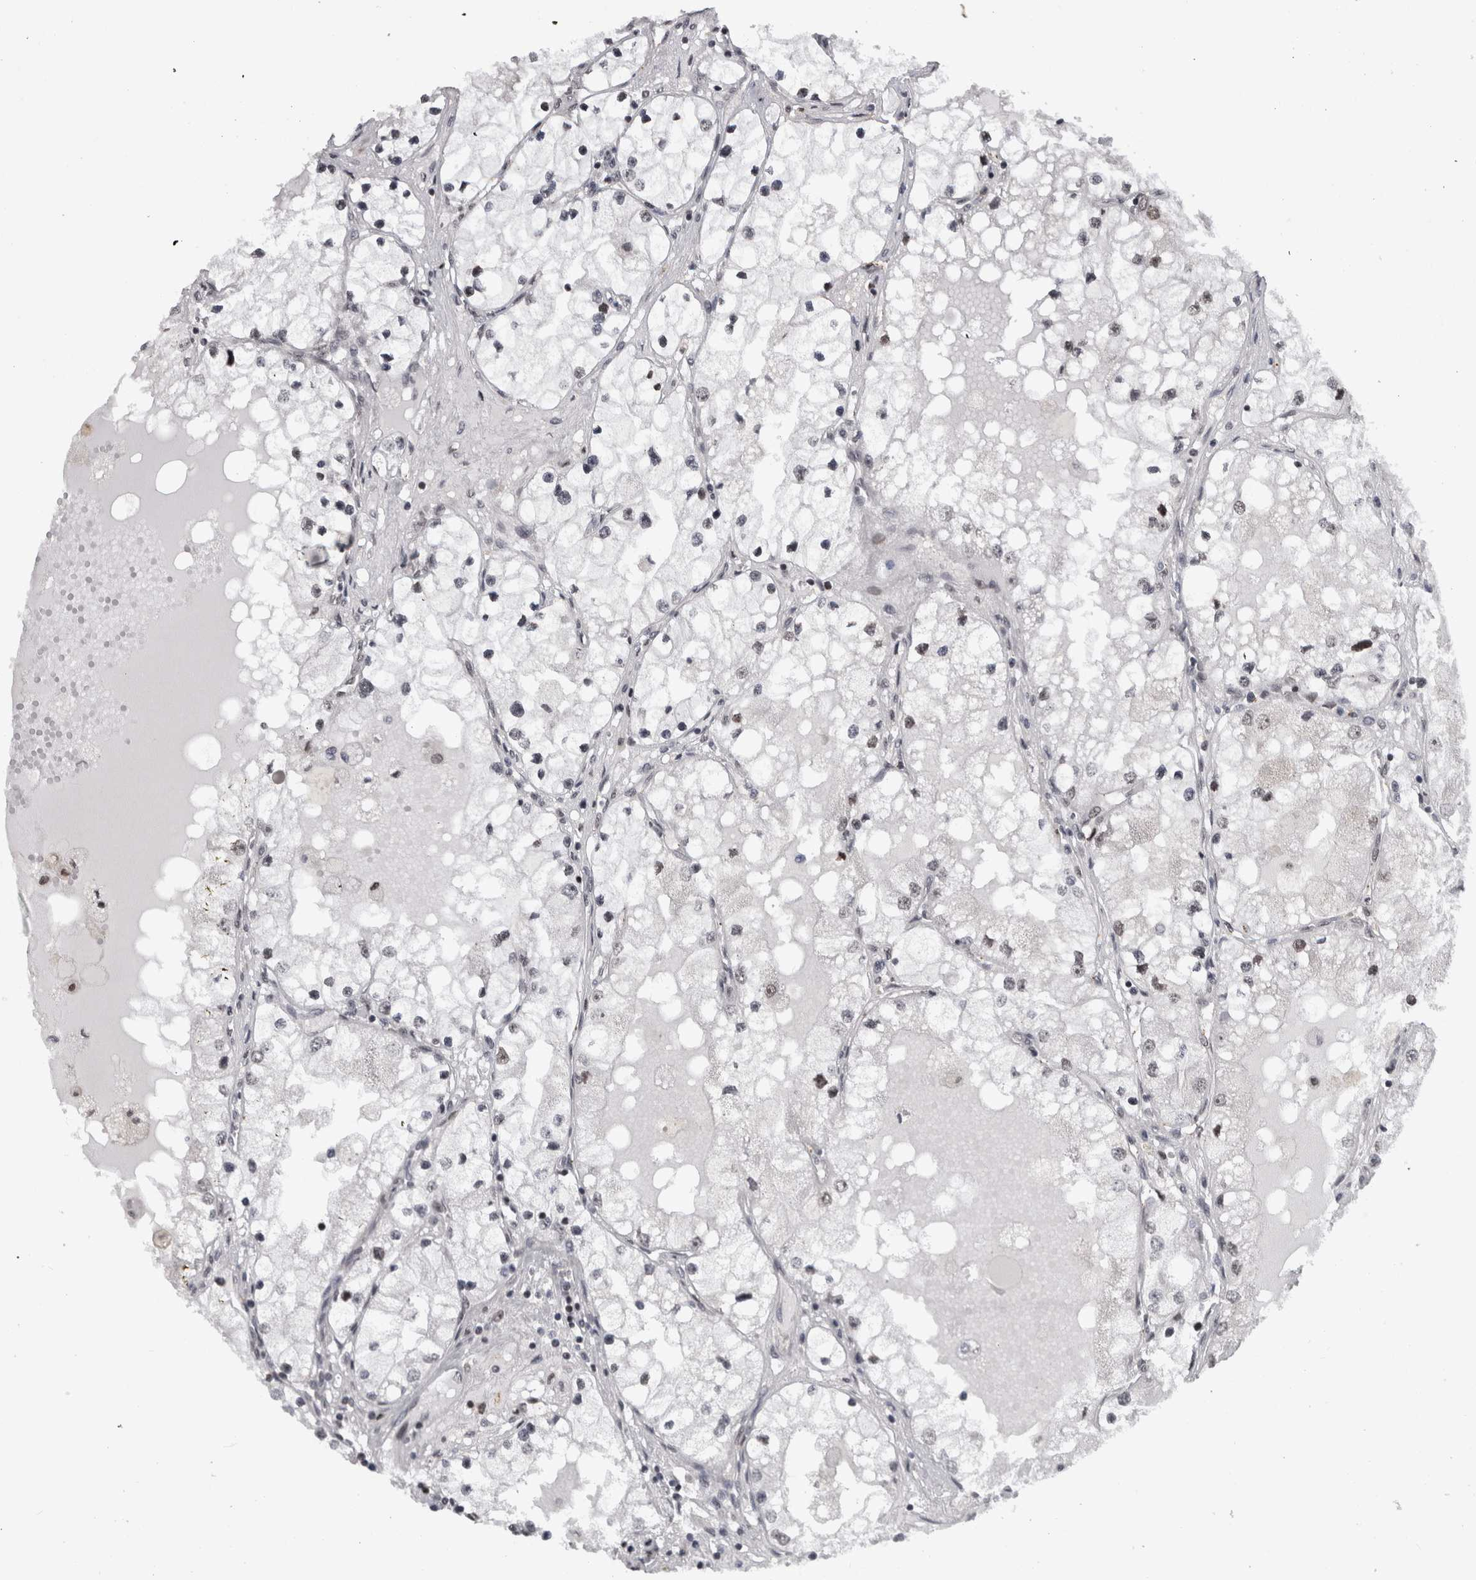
{"staining": {"intensity": "negative", "quantity": "none", "location": "none"}, "tissue": "renal cancer", "cell_type": "Tumor cells", "image_type": "cancer", "snomed": [{"axis": "morphology", "description": "Adenocarcinoma, NOS"}, {"axis": "topography", "description": "Kidney"}], "caption": "Tumor cells are negative for brown protein staining in renal adenocarcinoma. Brightfield microscopy of IHC stained with DAB (3,3'-diaminobenzidine) (brown) and hematoxylin (blue), captured at high magnification.", "gene": "ZSCAN2", "patient": {"sex": "male", "age": 68}}